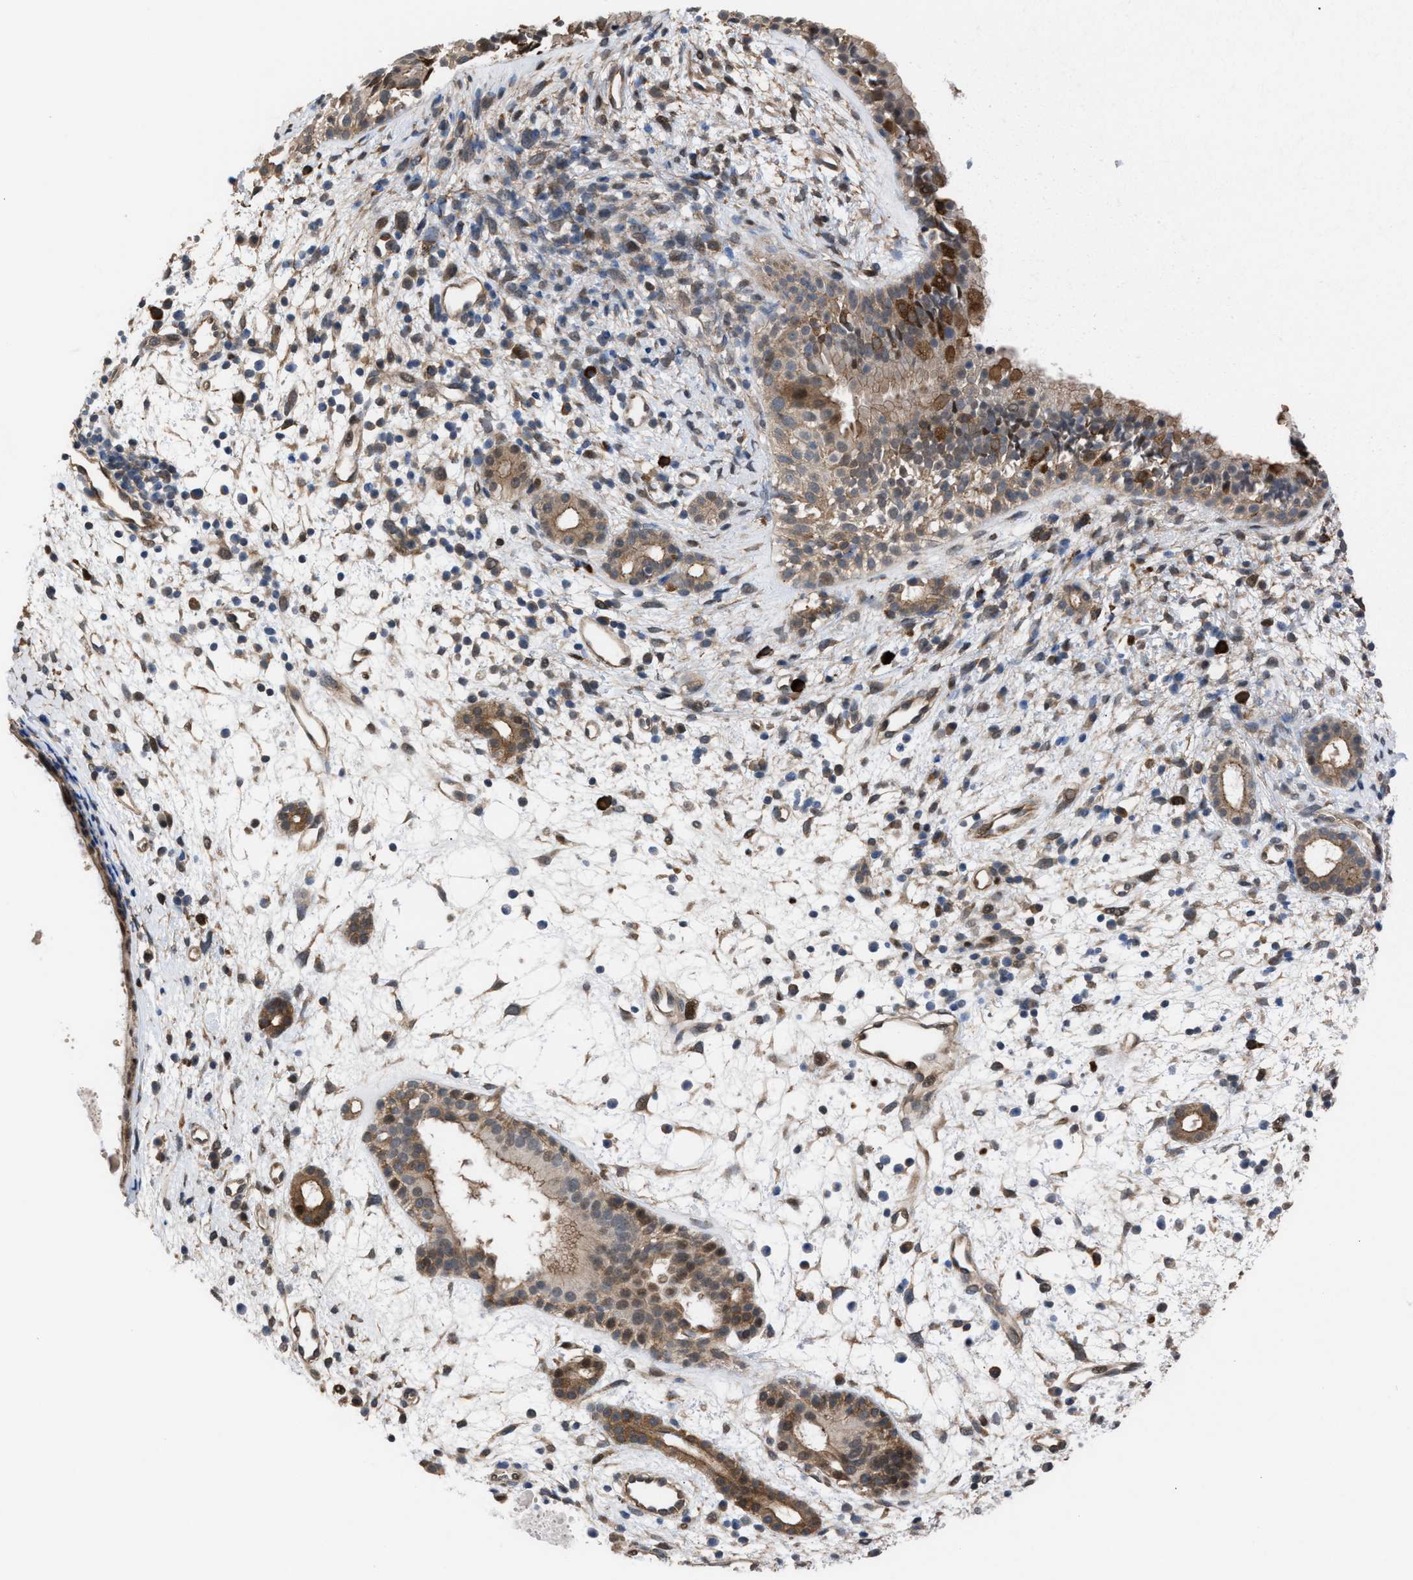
{"staining": {"intensity": "strong", "quantity": ">75%", "location": "cytoplasmic/membranous"}, "tissue": "nasopharynx", "cell_type": "Respiratory epithelial cells", "image_type": "normal", "snomed": [{"axis": "morphology", "description": "Normal tissue, NOS"}, {"axis": "topography", "description": "Nasopharynx"}], "caption": "A photomicrograph of nasopharynx stained for a protein exhibits strong cytoplasmic/membranous brown staining in respiratory epithelial cells.", "gene": "TP53BP2", "patient": {"sex": "male", "age": 22}}